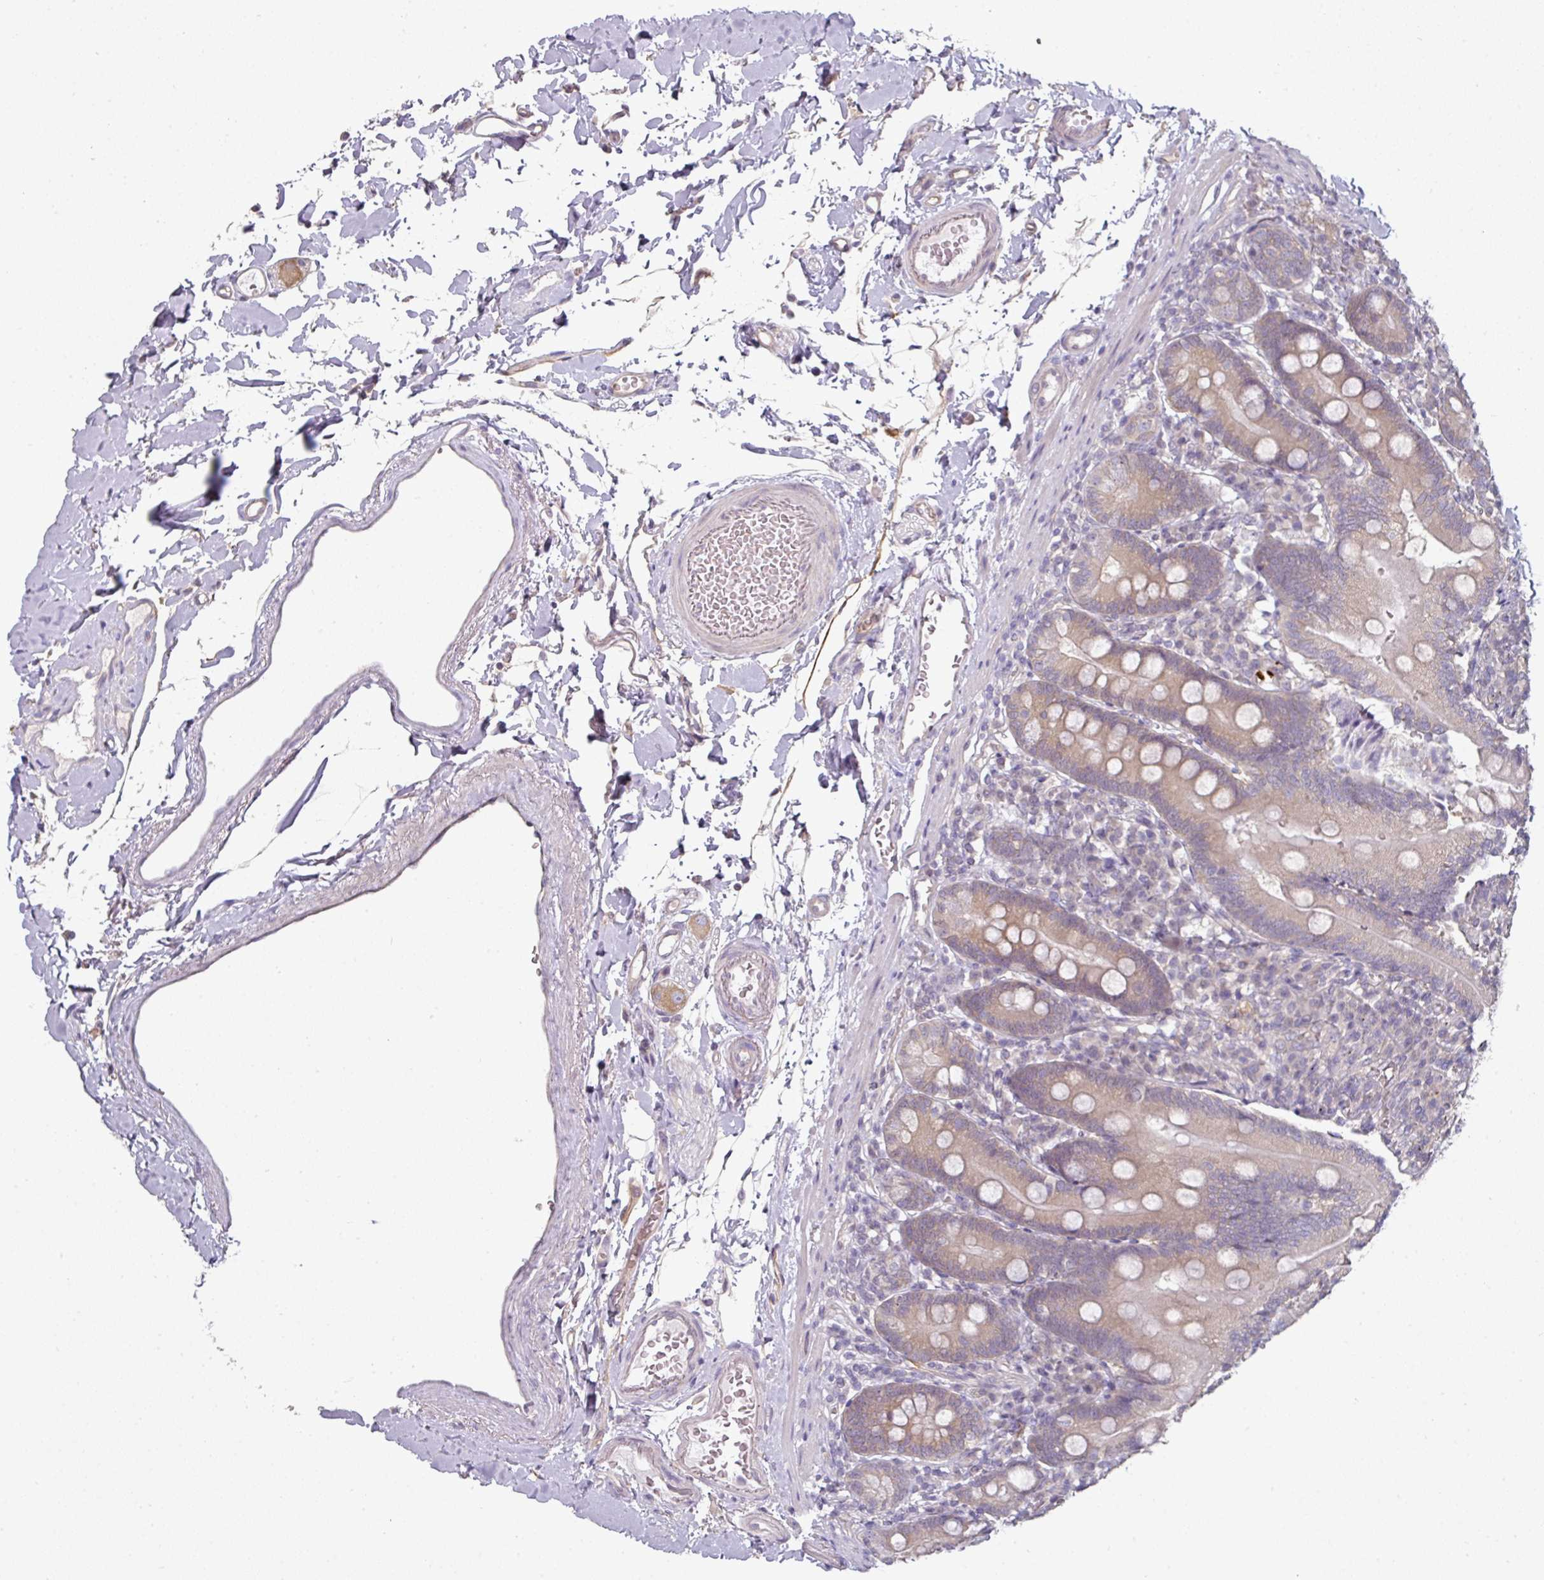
{"staining": {"intensity": "weak", "quantity": "25%-75%", "location": "cytoplasmic/membranous"}, "tissue": "duodenum", "cell_type": "Glandular cells", "image_type": "normal", "snomed": [{"axis": "morphology", "description": "Normal tissue, NOS"}, {"axis": "topography", "description": "Duodenum"}], "caption": "Immunohistochemical staining of benign human duodenum displays weak cytoplasmic/membranous protein expression in about 25%-75% of glandular cells. The staining was performed using DAB to visualize the protein expression in brown, while the nuclei were stained in blue with hematoxylin (Magnification: 20x).", "gene": "C19orf33", "patient": {"sex": "female", "age": 67}}